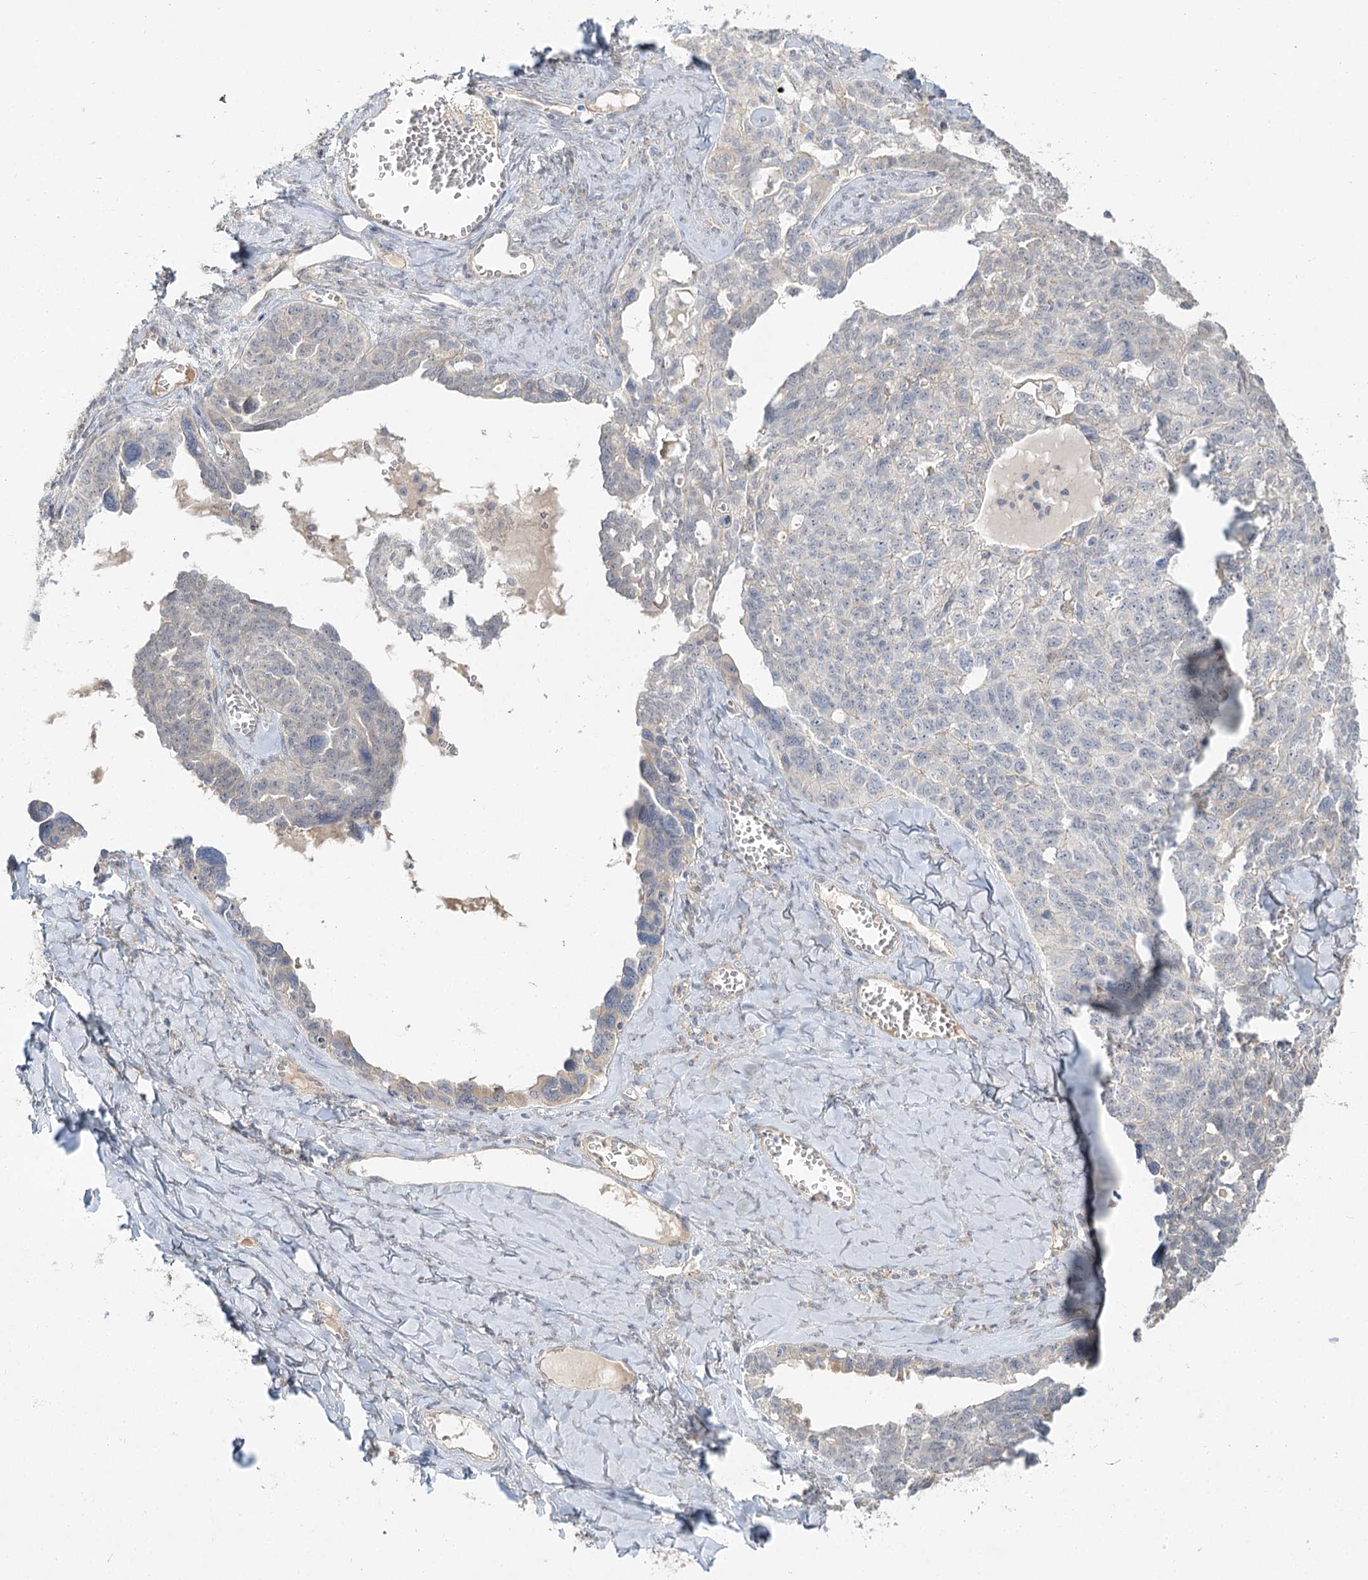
{"staining": {"intensity": "weak", "quantity": "25%-75%", "location": "cytoplasmic/membranous"}, "tissue": "ovarian cancer", "cell_type": "Tumor cells", "image_type": "cancer", "snomed": [{"axis": "morphology", "description": "Cystadenocarcinoma, serous, NOS"}, {"axis": "topography", "description": "Ovary"}], "caption": "Protein analysis of serous cystadenocarcinoma (ovarian) tissue exhibits weak cytoplasmic/membranous expression in approximately 25%-75% of tumor cells. (Brightfield microscopy of DAB IHC at high magnification).", "gene": "GUCY2C", "patient": {"sex": "female", "age": 79}}